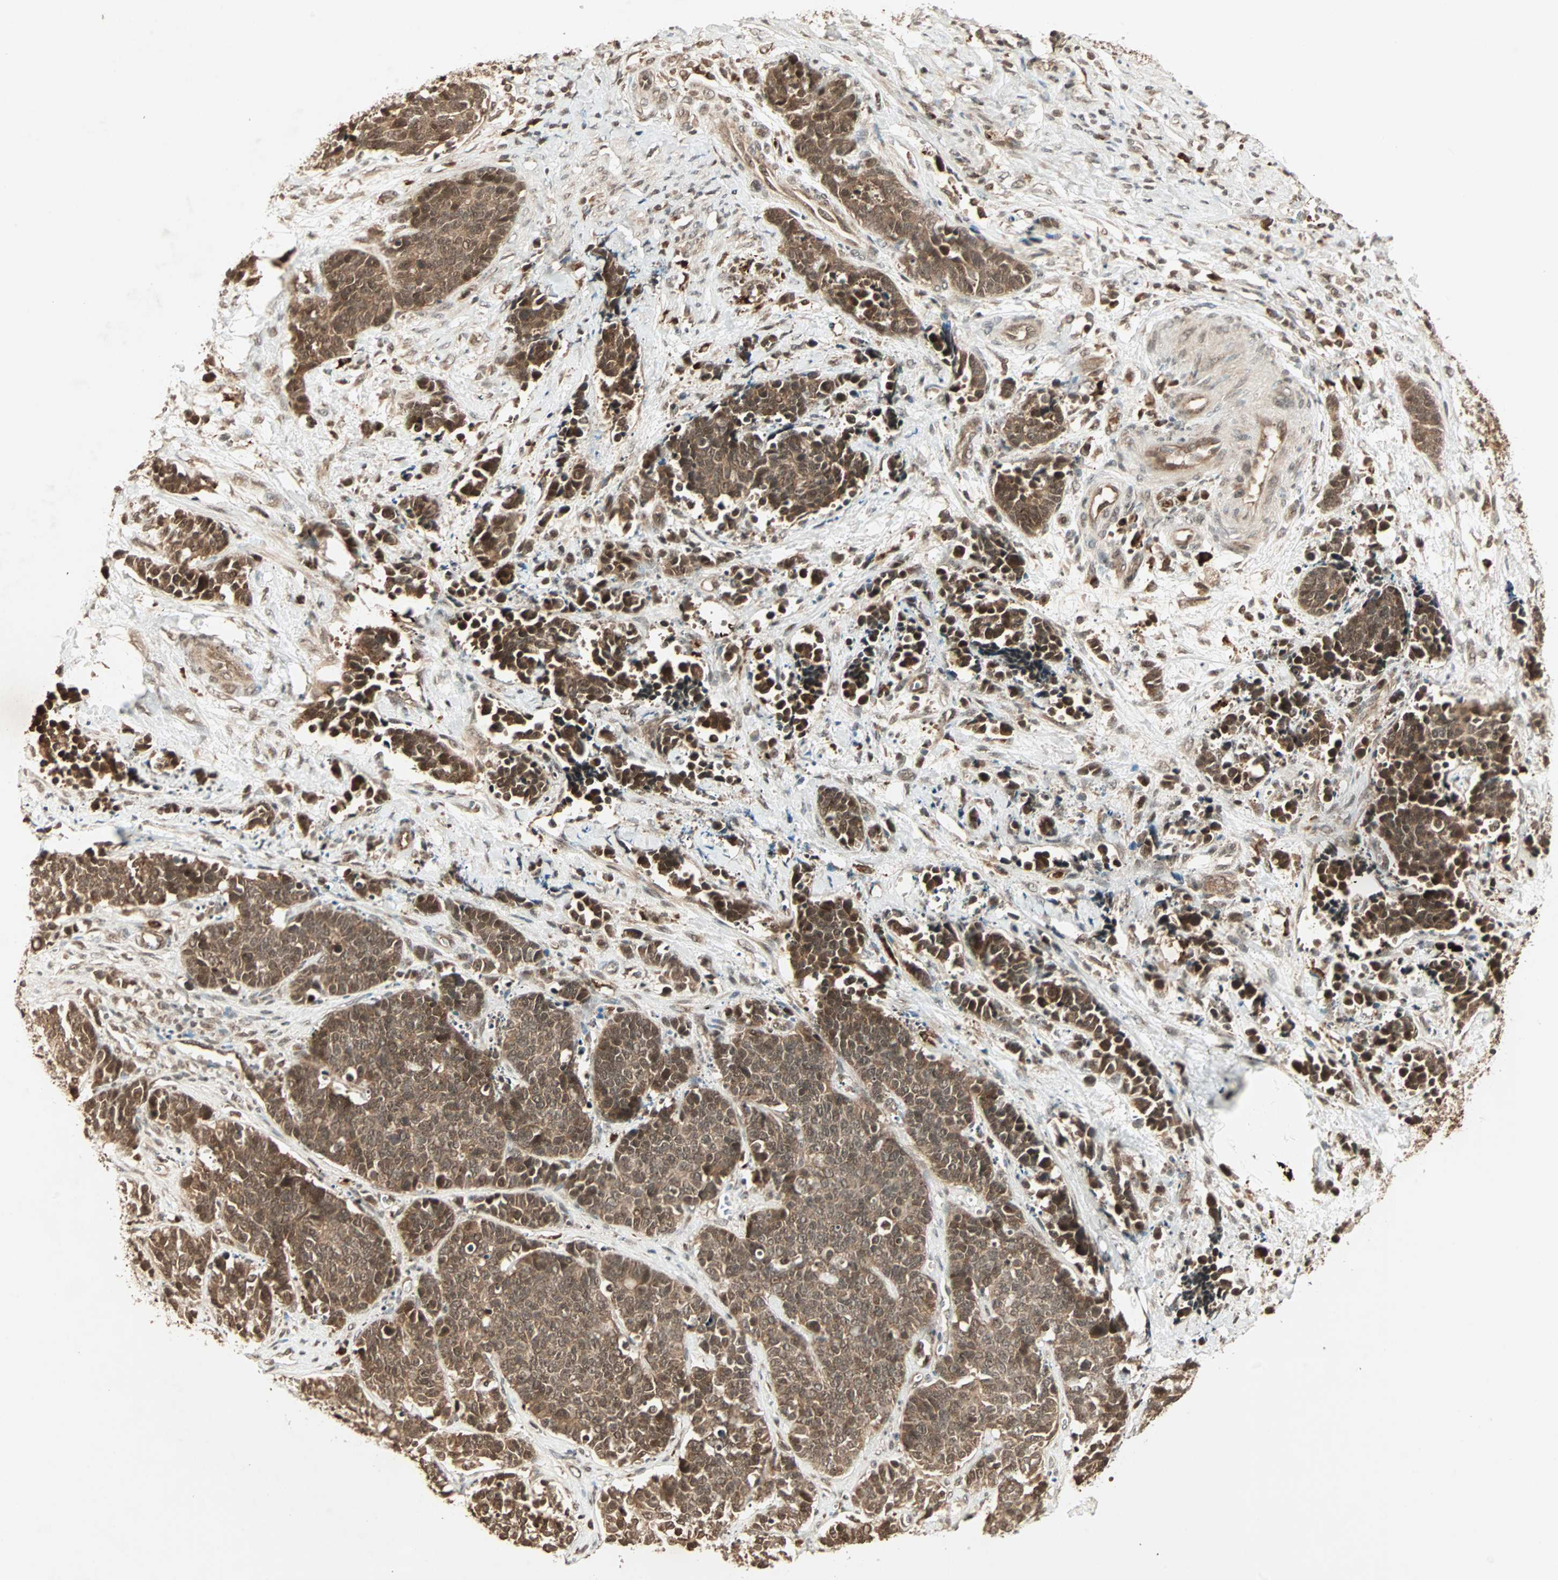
{"staining": {"intensity": "strong", "quantity": ">75%", "location": "cytoplasmic/membranous,nuclear"}, "tissue": "cervical cancer", "cell_type": "Tumor cells", "image_type": "cancer", "snomed": [{"axis": "morphology", "description": "Squamous cell carcinoma, NOS"}, {"axis": "topography", "description": "Cervix"}], "caption": "IHC of cervical cancer shows high levels of strong cytoplasmic/membranous and nuclear positivity in about >75% of tumor cells.", "gene": "RFFL", "patient": {"sex": "female", "age": 35}}